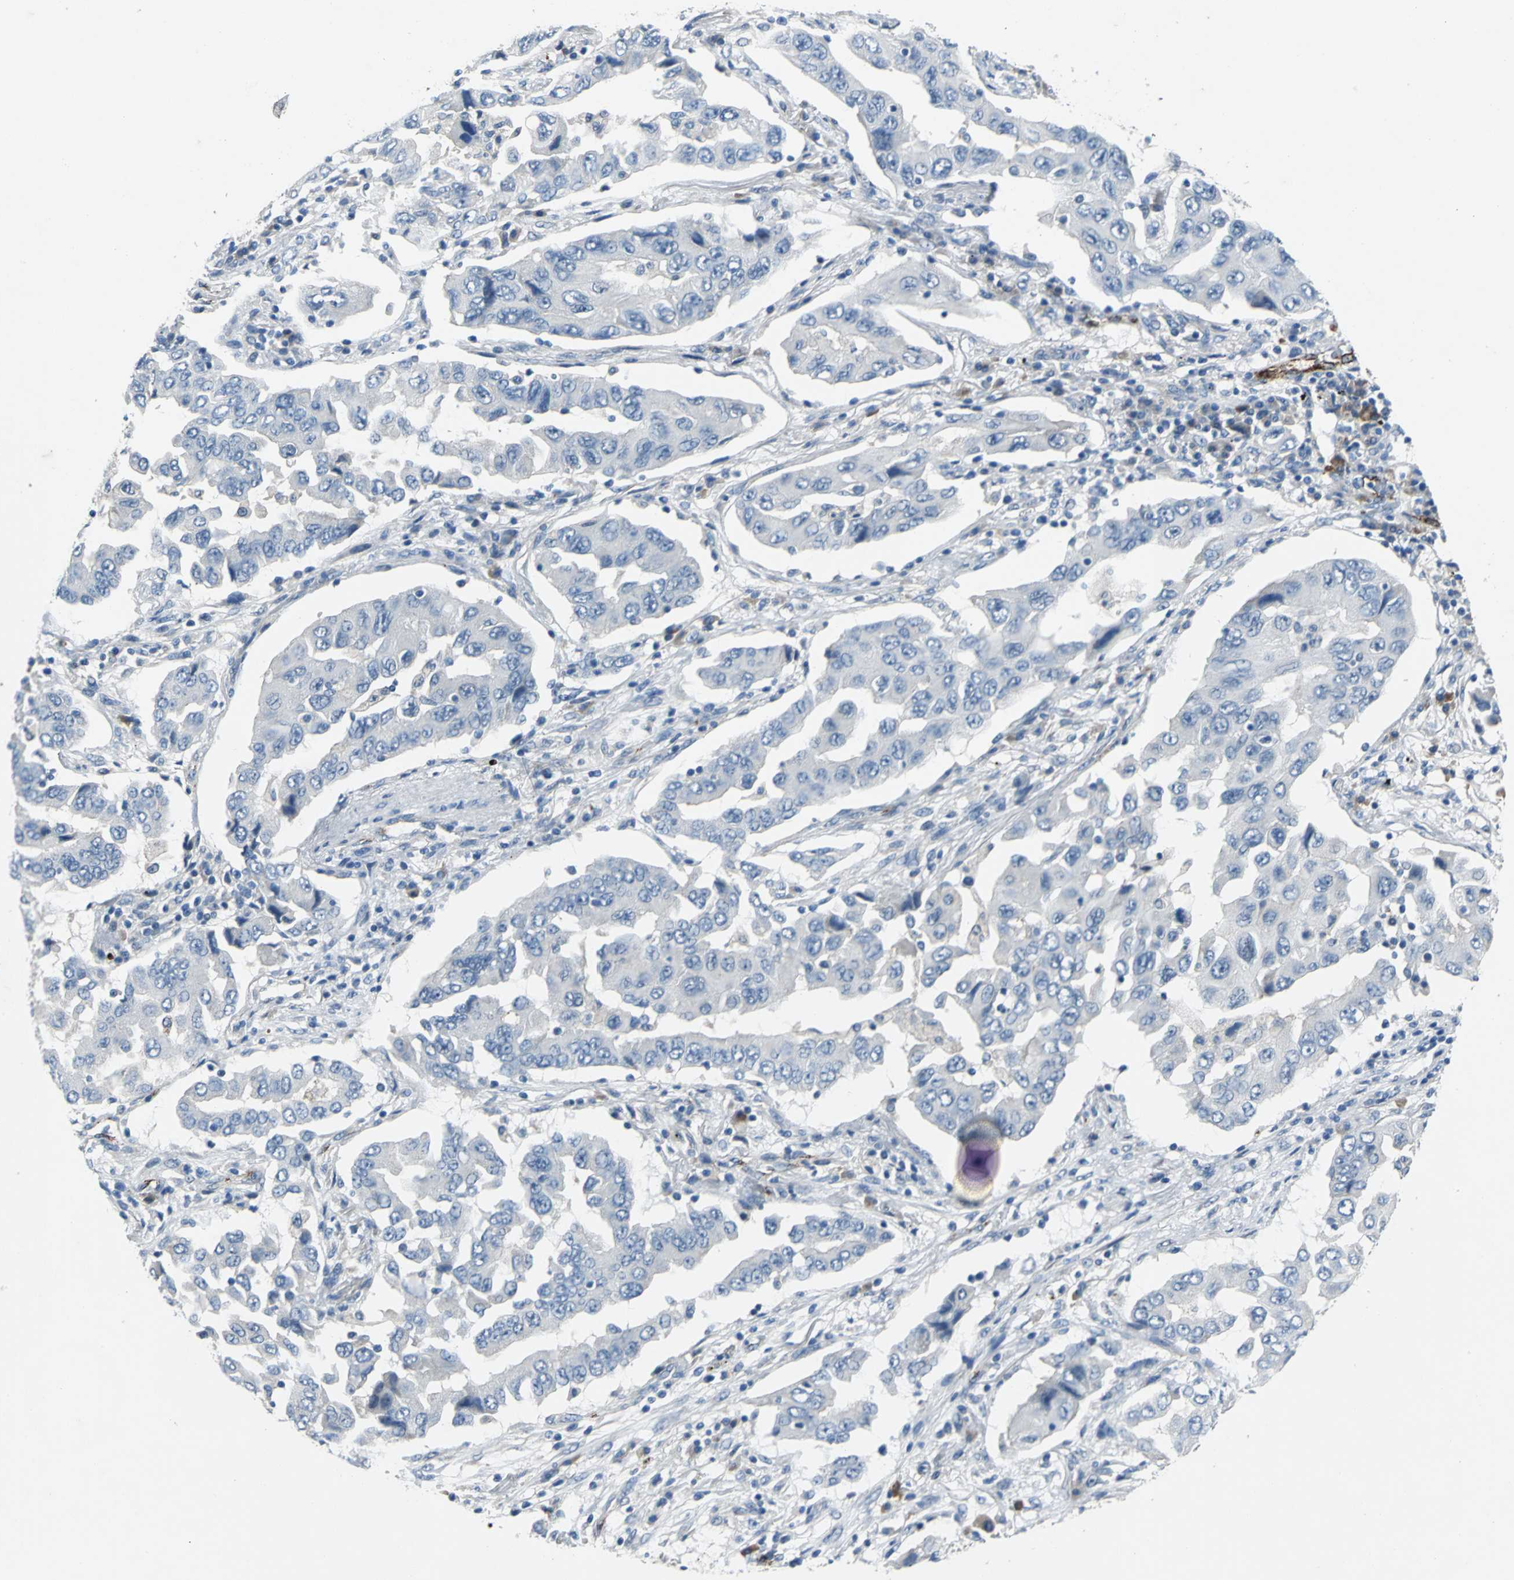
{"staining": {"intensity": "negative", "quantity": "none", "location": "none"}, "tissue": "lung cancer", "cell_type": "Tumor cells", "image_type": "cancer", "snomed": [{"axis": "morphology", "description": "Adenocarcinoma, NOS"}, {"axis": "topography", "description": "Lung"}], "caption": "Human lung cancer (adenocarcinoma) stained for a protein using immunohistochemistry (IHC) demonstrates no positivity in tumor cells.", "gene": "SELP", "patient": {"sex": "female", "age": 65}}